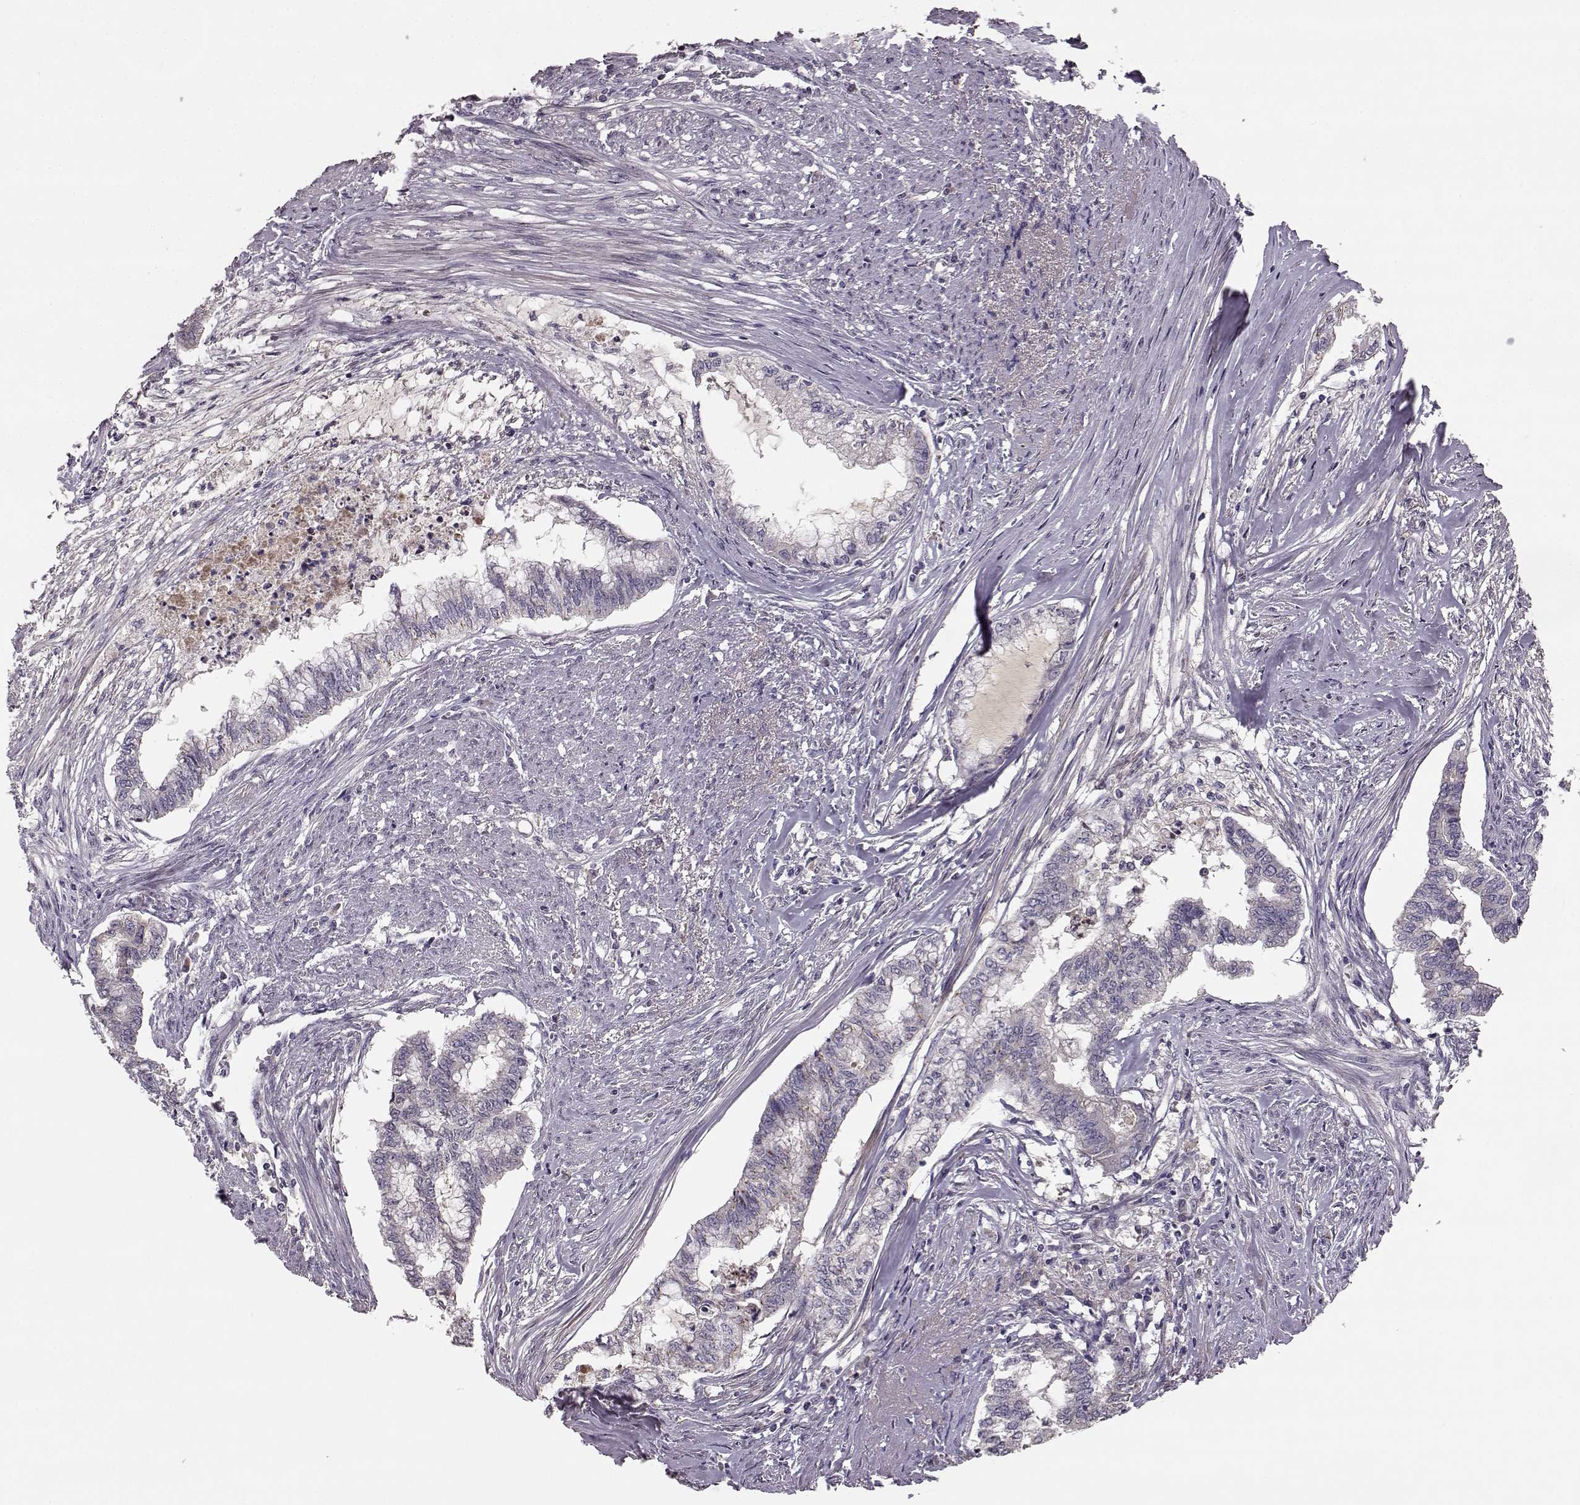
{"staining": {"intensity": "negative", "quantity": "none", "location": "none"}, "tissue": "endometrial cancer", "cell_type": "Tumor cells", "image_type": "cancer", "snomed": [{"axis": "morphology", "description": "Adenocarcinoma, NOS"}, {"axis": "topography", "description": "Endometrium"}], "caption": "DAB (3,3'-diaminobenzidine) immunohistochemical staining of human endometrial adenocarcinoma exhibits no significant staining in tumor cells.", "gene": "YJEFN3", "patient": {"sex": "female", "age": 79}}